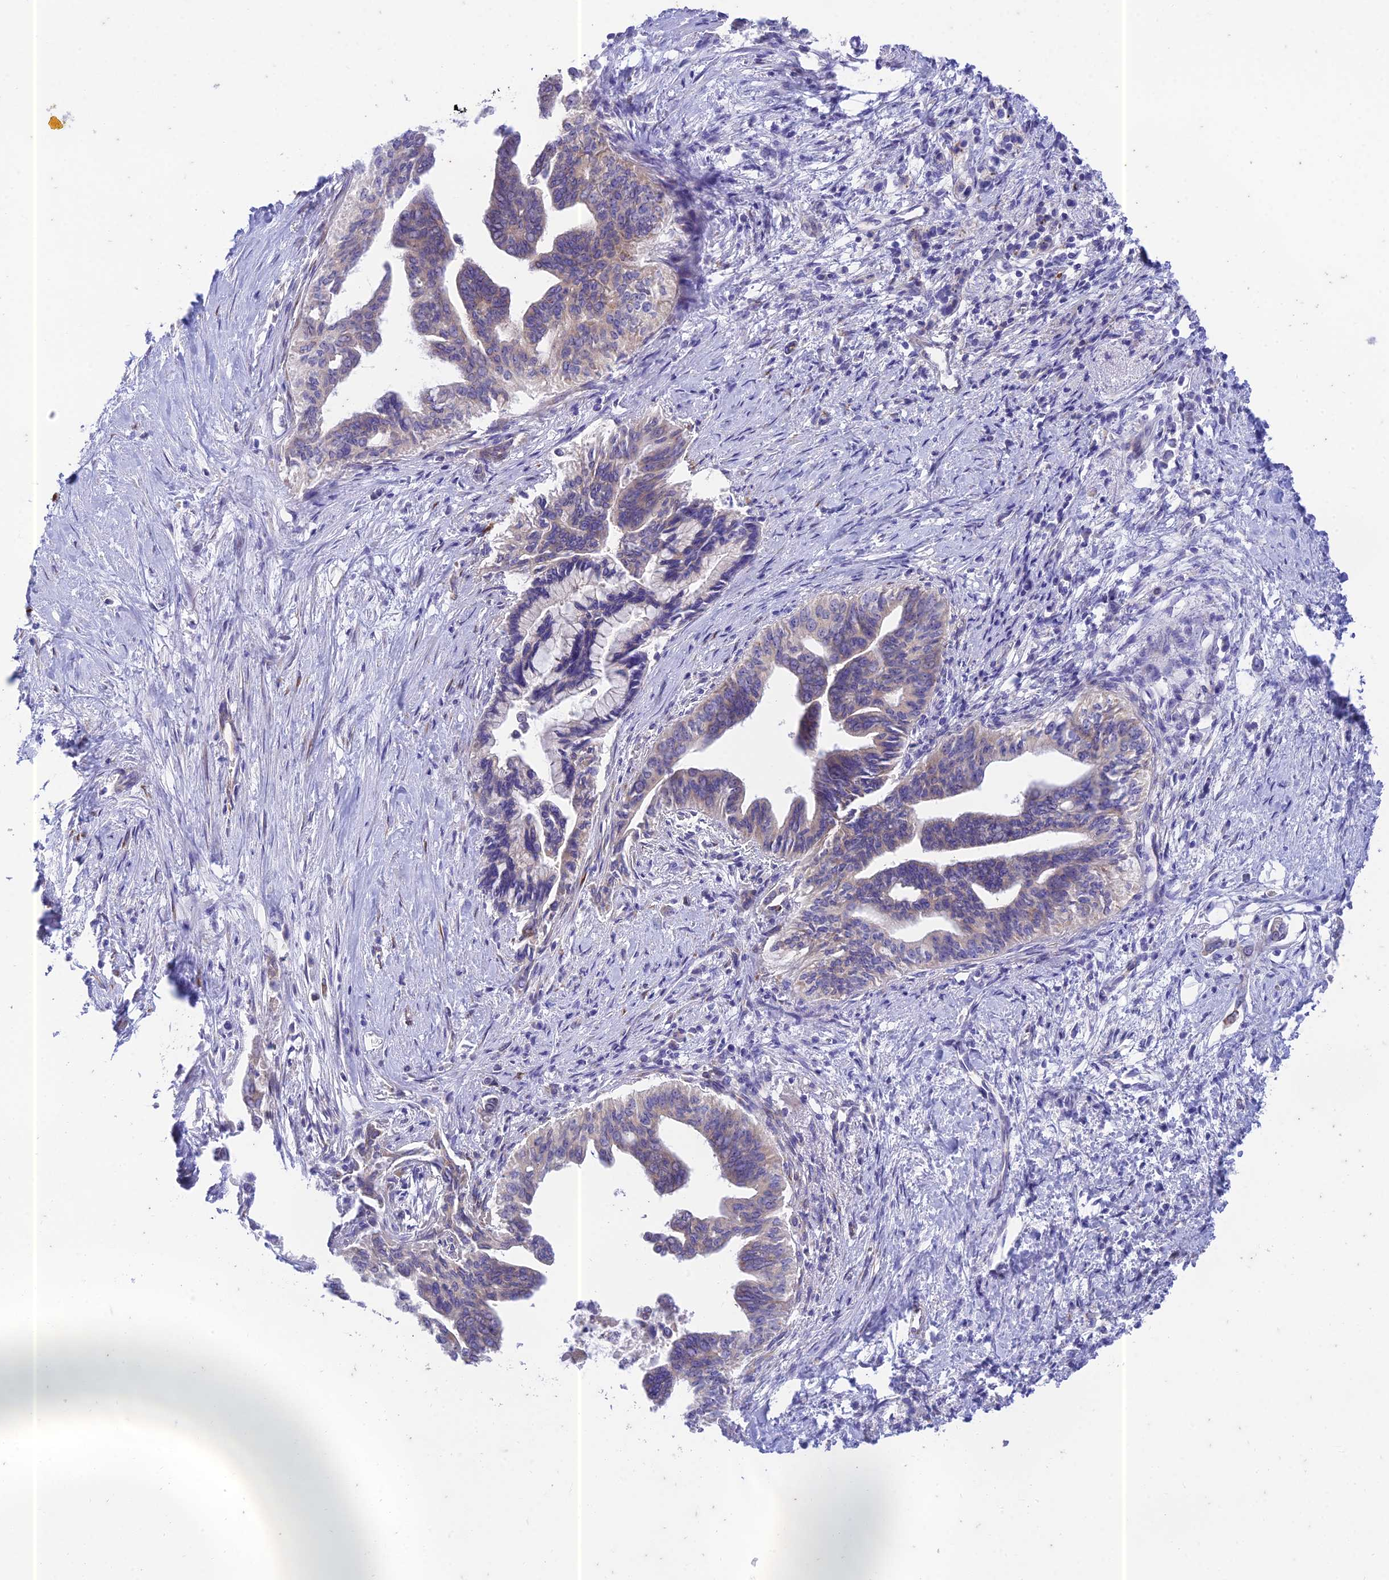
{"staining": {"intensity": "weak", "quantity": "<25%", "location": "cytoplasmic/membranous"}, "tissue": "pancreatic cancer", "cell_type": "Tumor cells", "image_type": "cancer", "snomed": [{"axis": "morphology", "description": "Adenocarcinoma, NOS"}, {"axis": "topography", "description": "Pancreas"}], "caption": "A high-resolution photomicrograph shows IHC staining of pancreatic cancer, which displays no significant staining in tumor cells. Nuclei are stained in blue.", "gene": "PTCD2", "patient": {"sex": "female", "age": 83}}